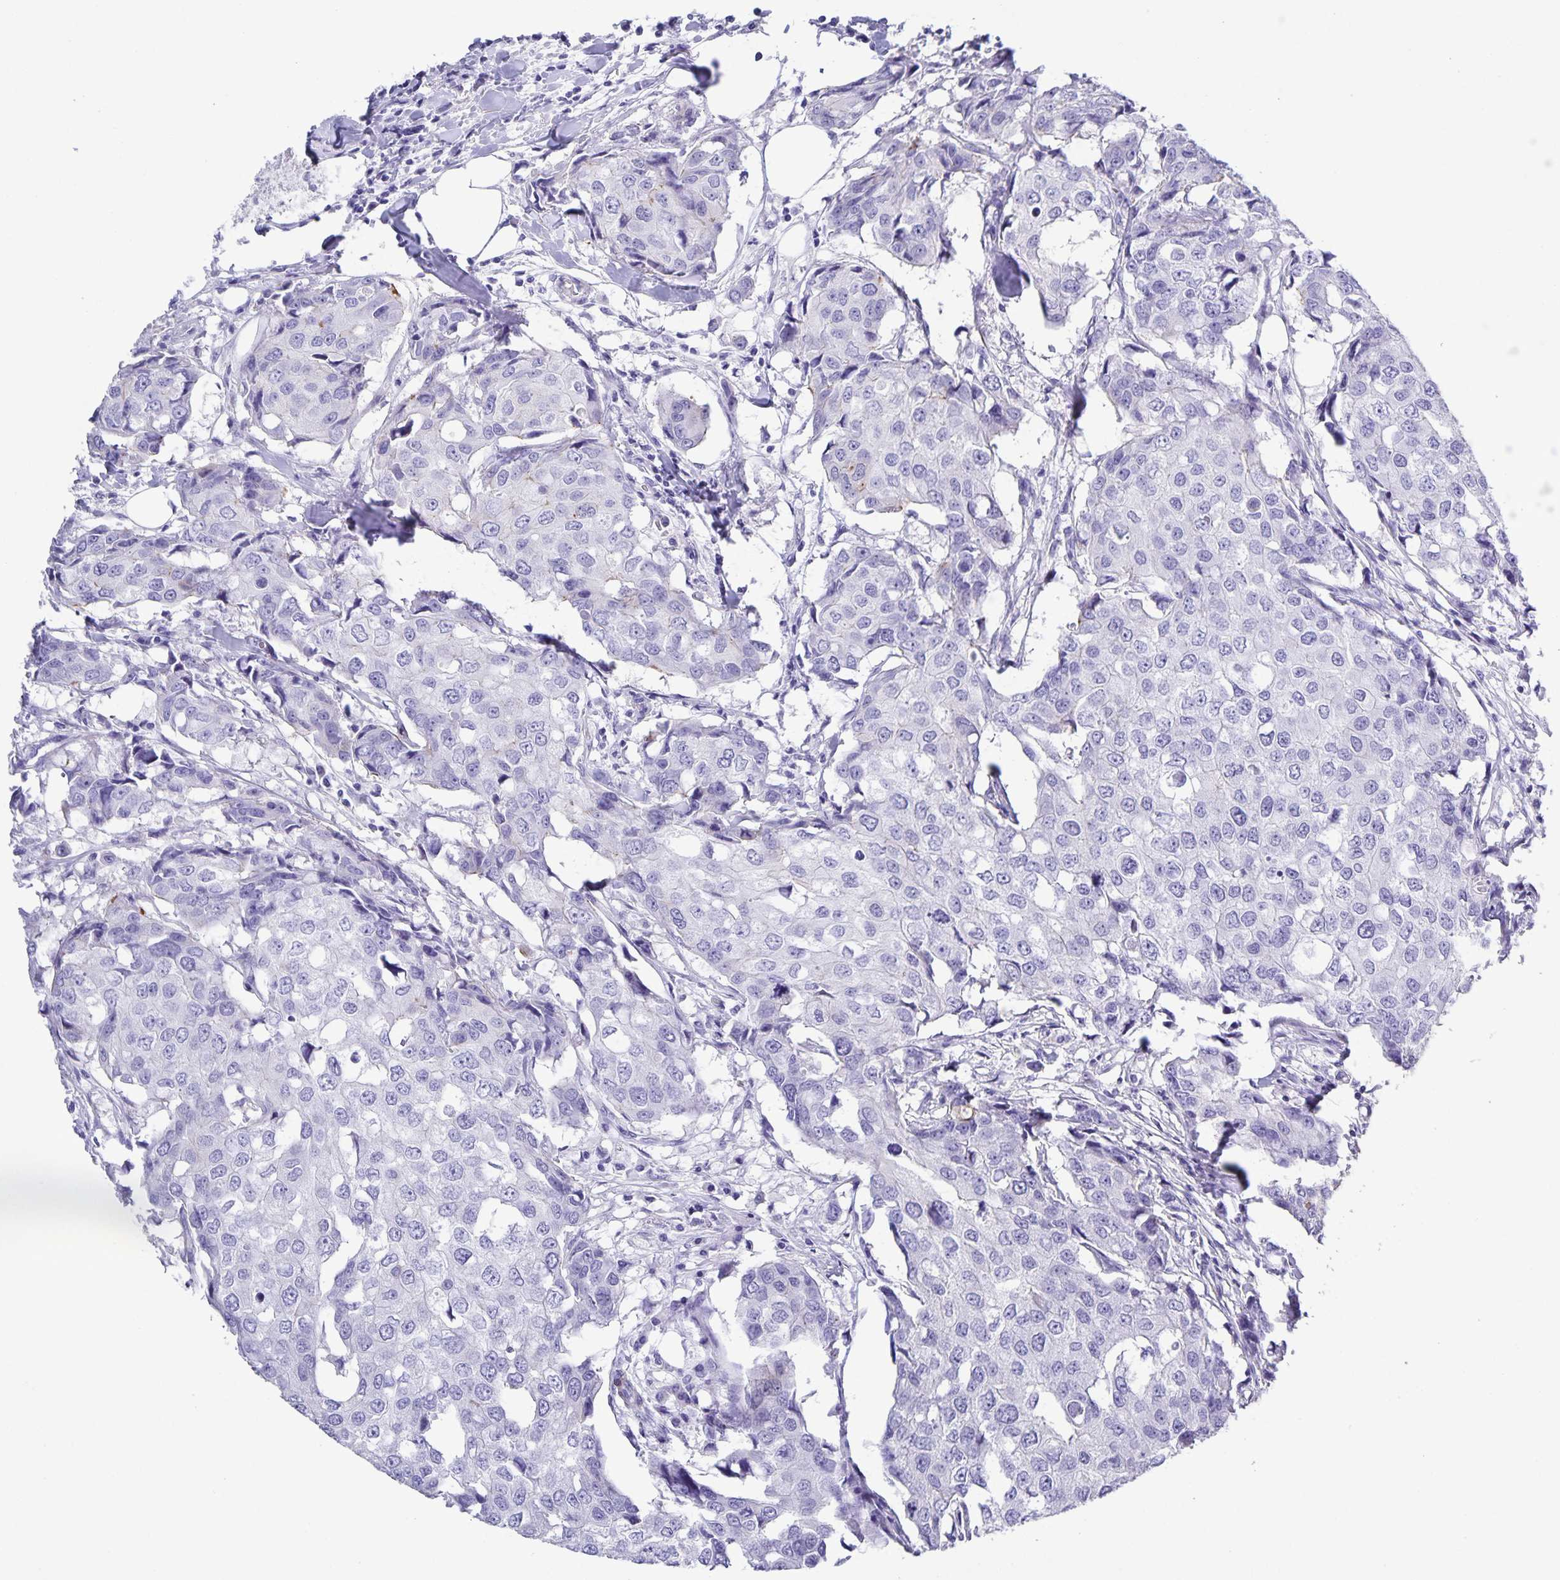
{"staining": {"intensity": "negative", "quantity": "none", "location": "none"}, "tissue": "breast cancer", "cell_type": "Tumor cells", "image_type": "cancer", "snomed": [{"axis": "morphology", "description": "Duct carcinoma"}, {"axis": "topography", "description": "Breast"}], "caption": "Tumor cells are negative for protein expression in human breast cancer (infiltrating ductal carcinoma). Nuclei are stained in blue.", "gene": "UBQLN3", "patient": {"sex": "female", "age": 27}}